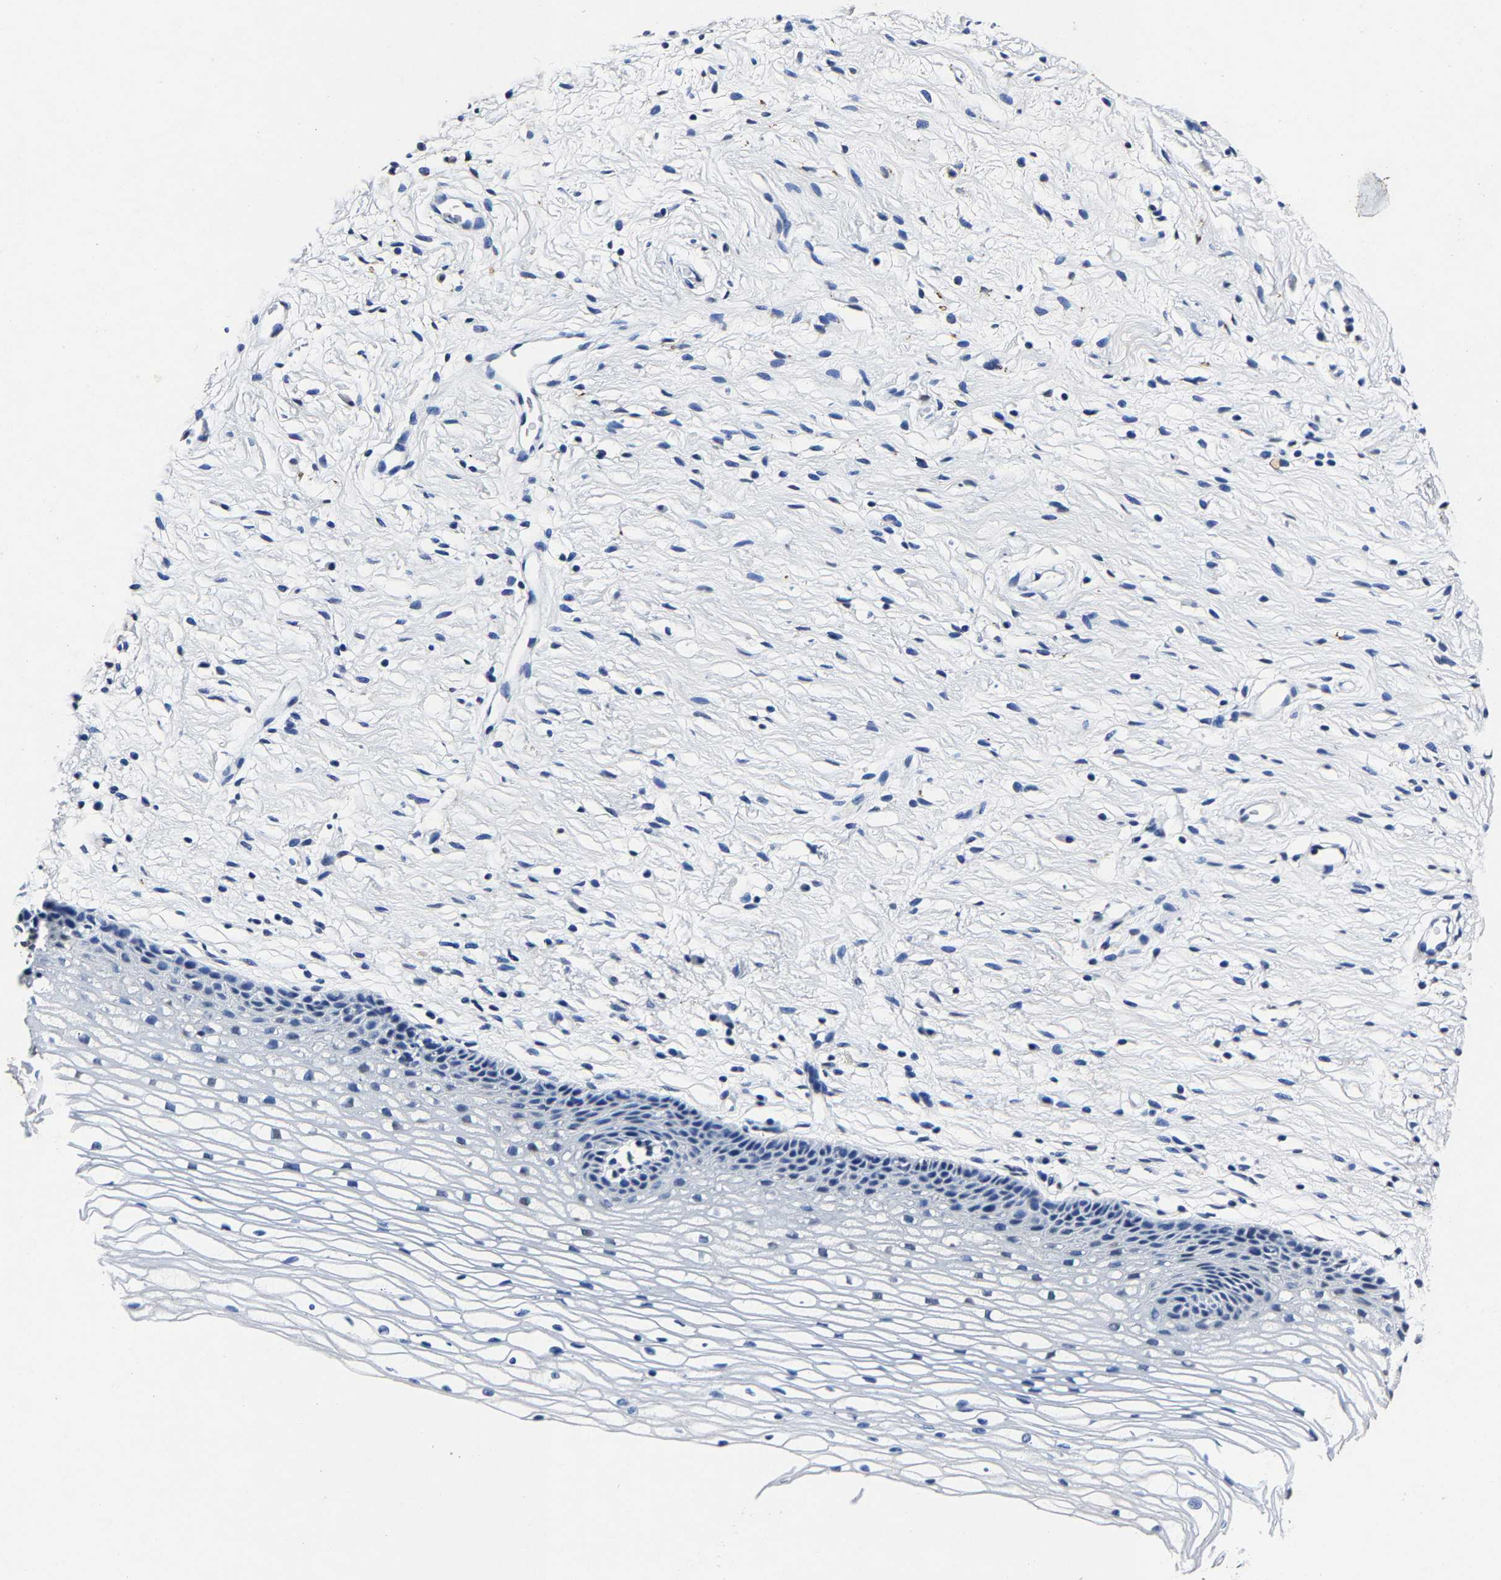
{"staining": {"intensity": "negative", "quantity": "none", "location": "none"}, "tissue": "cervix", "cell_type": "Glandular cells", "image_type": "normal", "snomed": [{"axis": "morphology", "description": "Normal tissue, NOS"}, {"axis": "topography", "description": "Cervix"}], "caption": "IHC of normal cervix shows no staining in glandular cells. (DAB (3,3'-diaminobenzidine) IHC with hematoxylin counter stain).", "gene": "RBM45", "patient": {"sex": "female", "age": 77}}